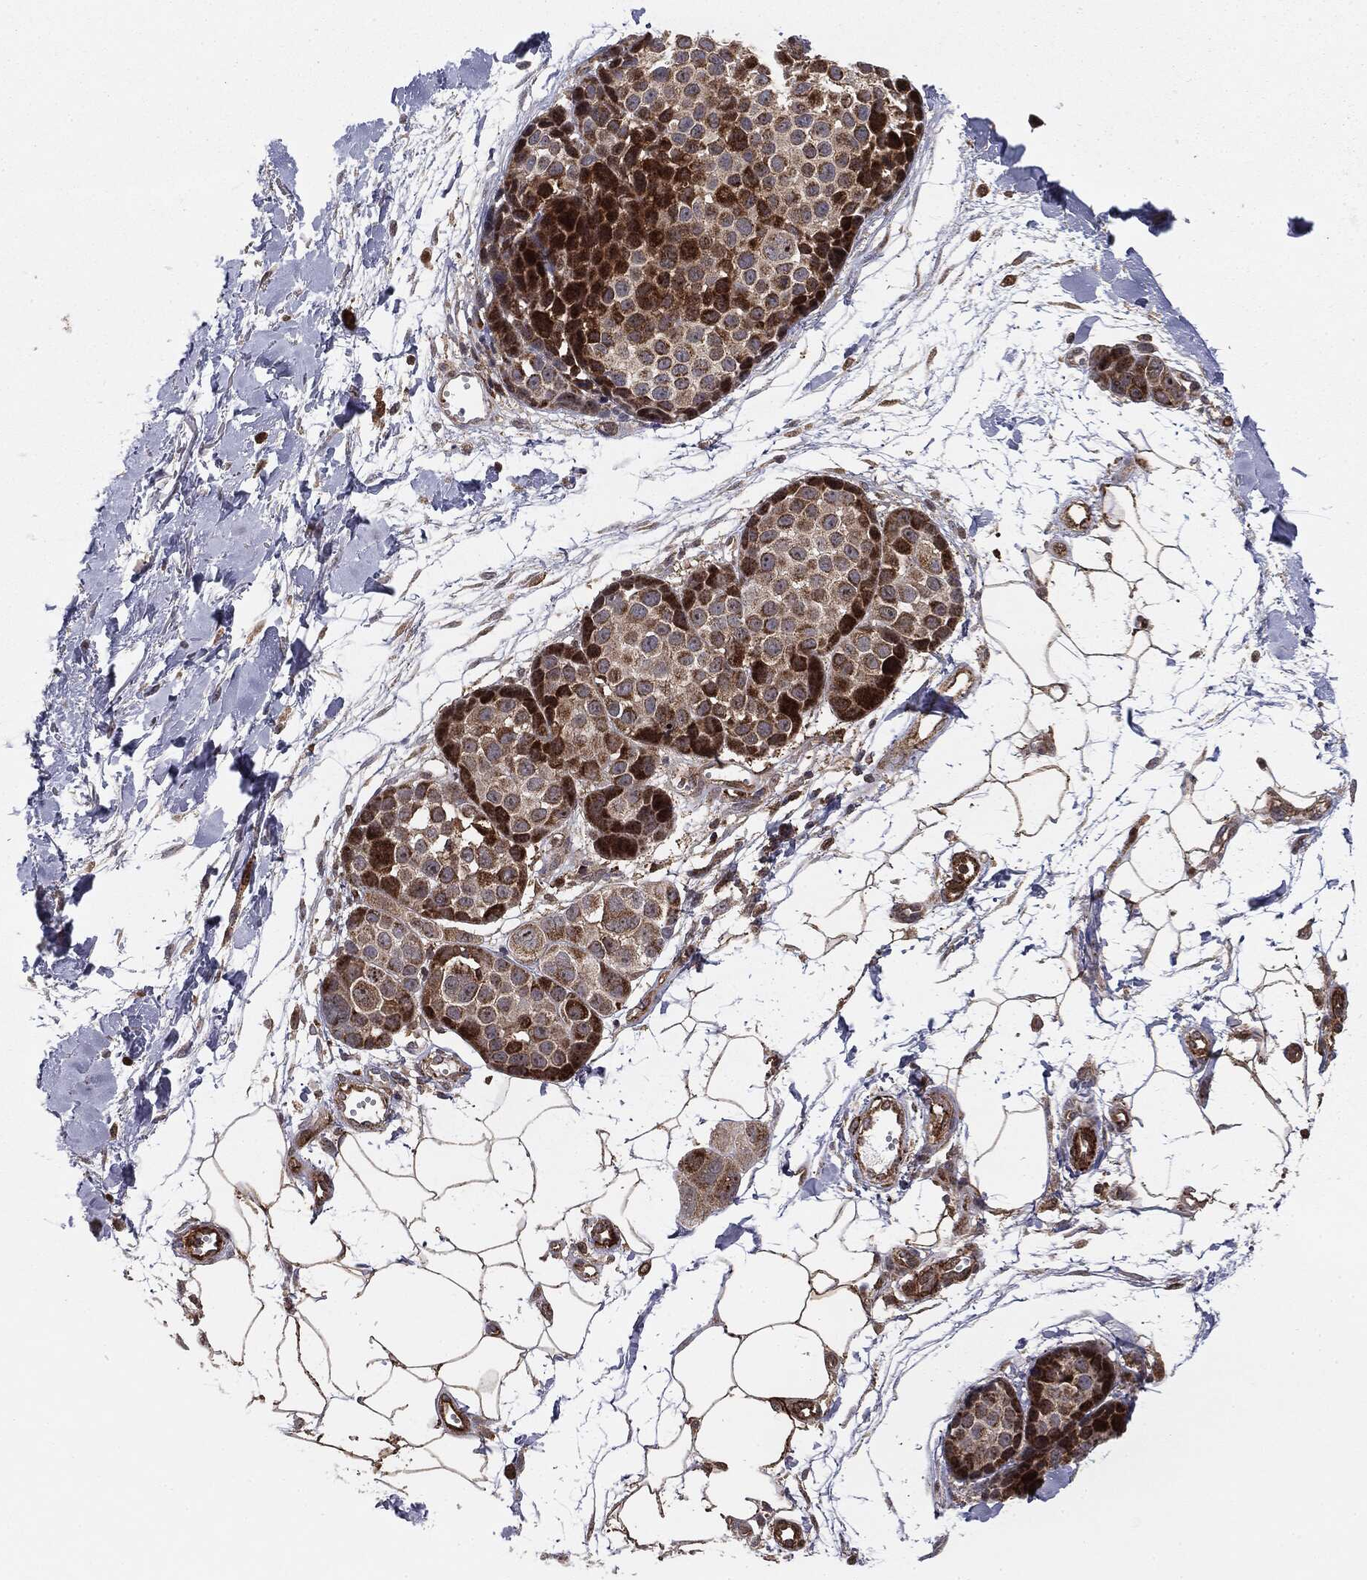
{"staining": {"intensity": "strong", "quantity": "<25%", "location": "cytoplasmic/membranous,nuclear"}, "tissue": "melanoma", "cell_type": "Tumor cells", "image_type": "cancer", "snomed": [{"axis": "morphology", "description": "Malignant melanoma, NOS"}, {"axis": "topography", "description": "Skin"}], "caption": "Tumor cells demonstrate strong cytoplasmic/membranous and nuclear positivity in approximately <25% of cells in malignant melanoma.", "gene": "PTEN", "patient": {"sex": "female", "age": 86}}